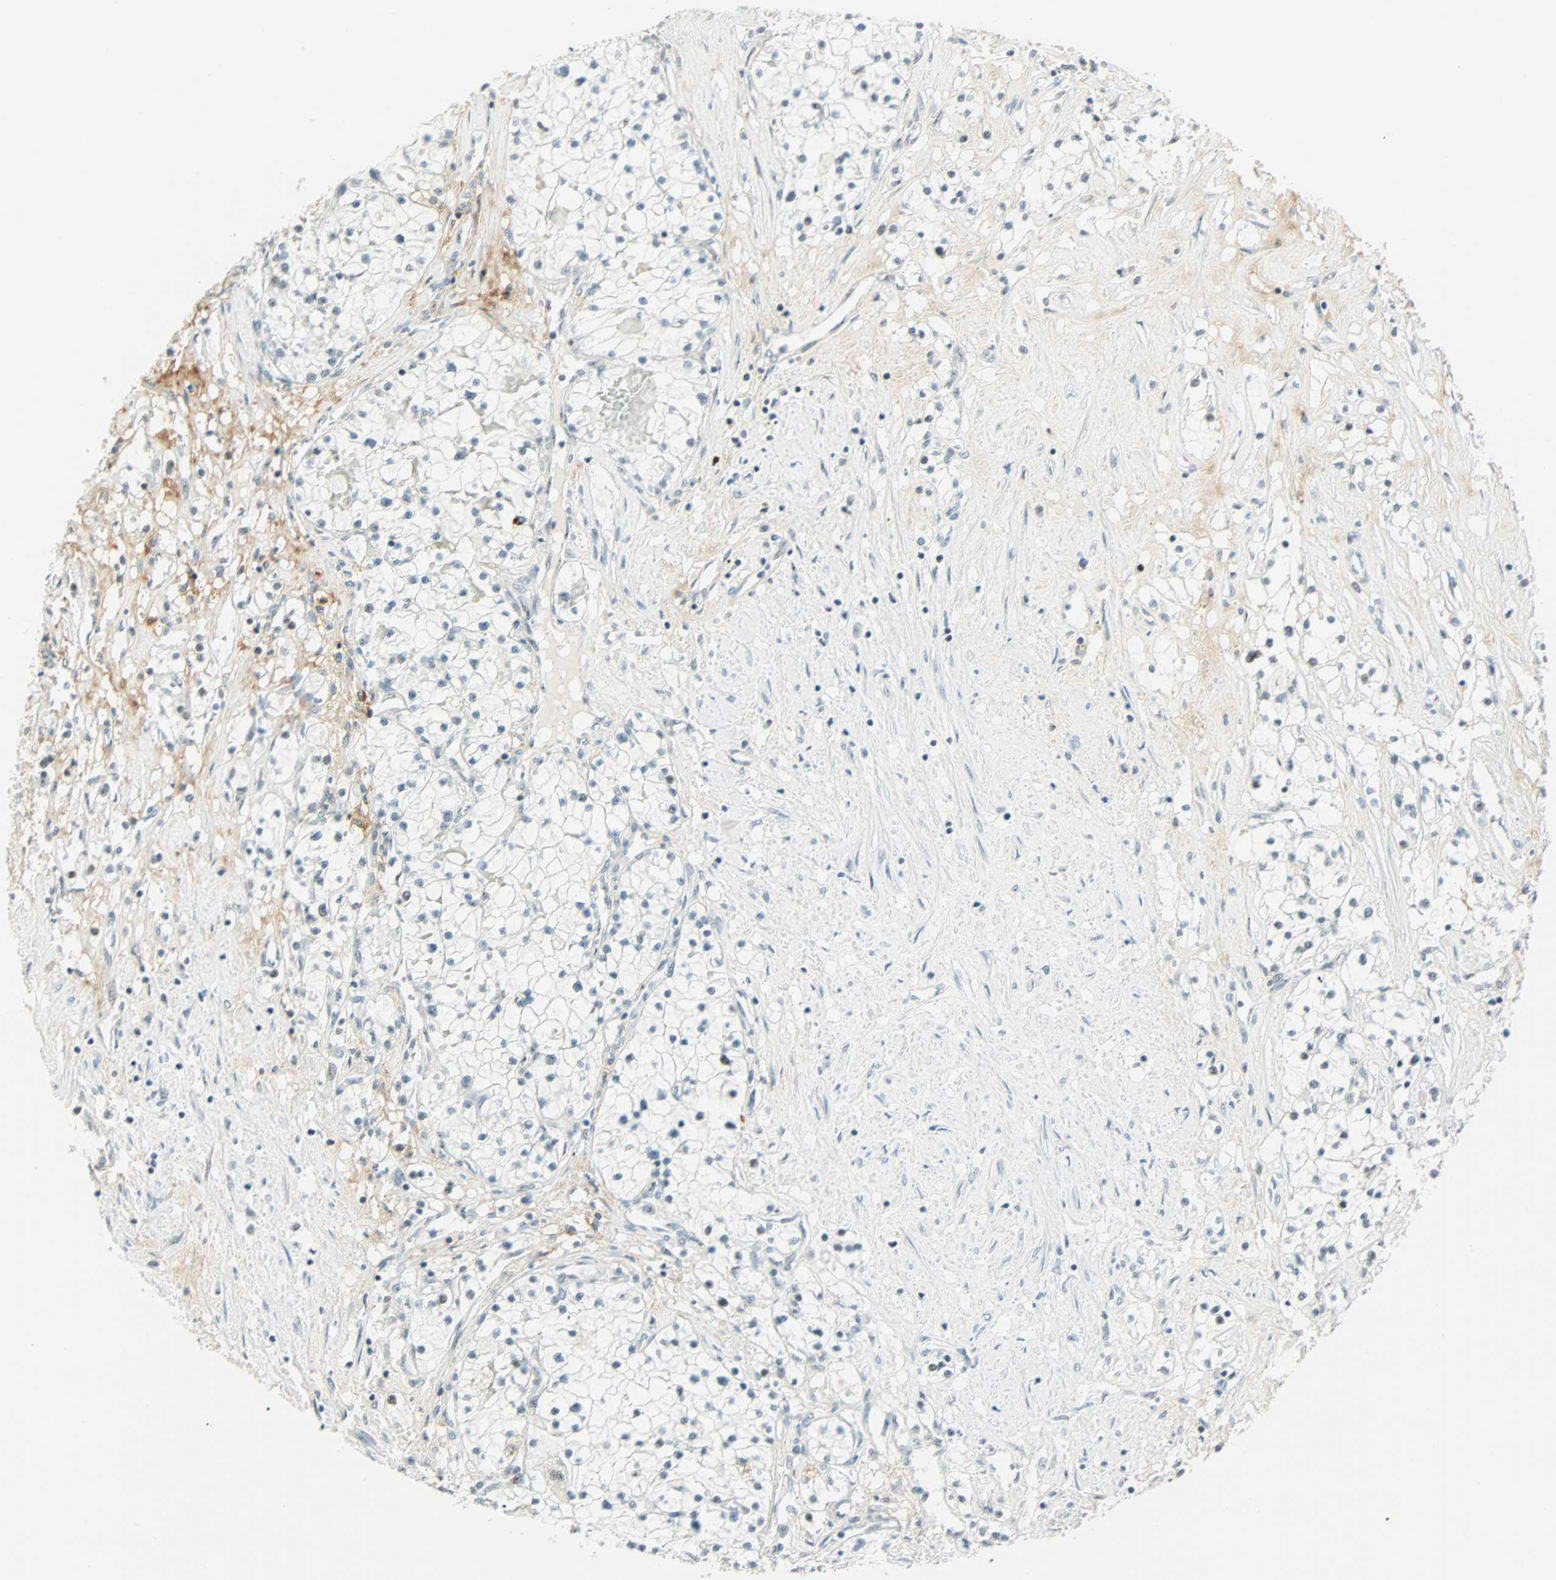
{"staining": {"intensity": "negative", "quantity": "none", "location": "none"}, "tissue": "renal cancer", "cell_type": "Tumor cells", "image_type": "cancer", "snomed": [{"axis": "morphology", "description": "Adenocarcinoma, NOS"}, {"axis": "topography", "description": "Kidney"}], "caption": "High power microscopy image of an immunohistochemistry histopathology image of renal cancer, revealing no significant expression in tumor cells. (DAB immunohistochemistry (IHC) visualized using brightfield microscopy, high magnification).", "gene": "NELFE", "patient": {"sex": "male", "age": 68}}